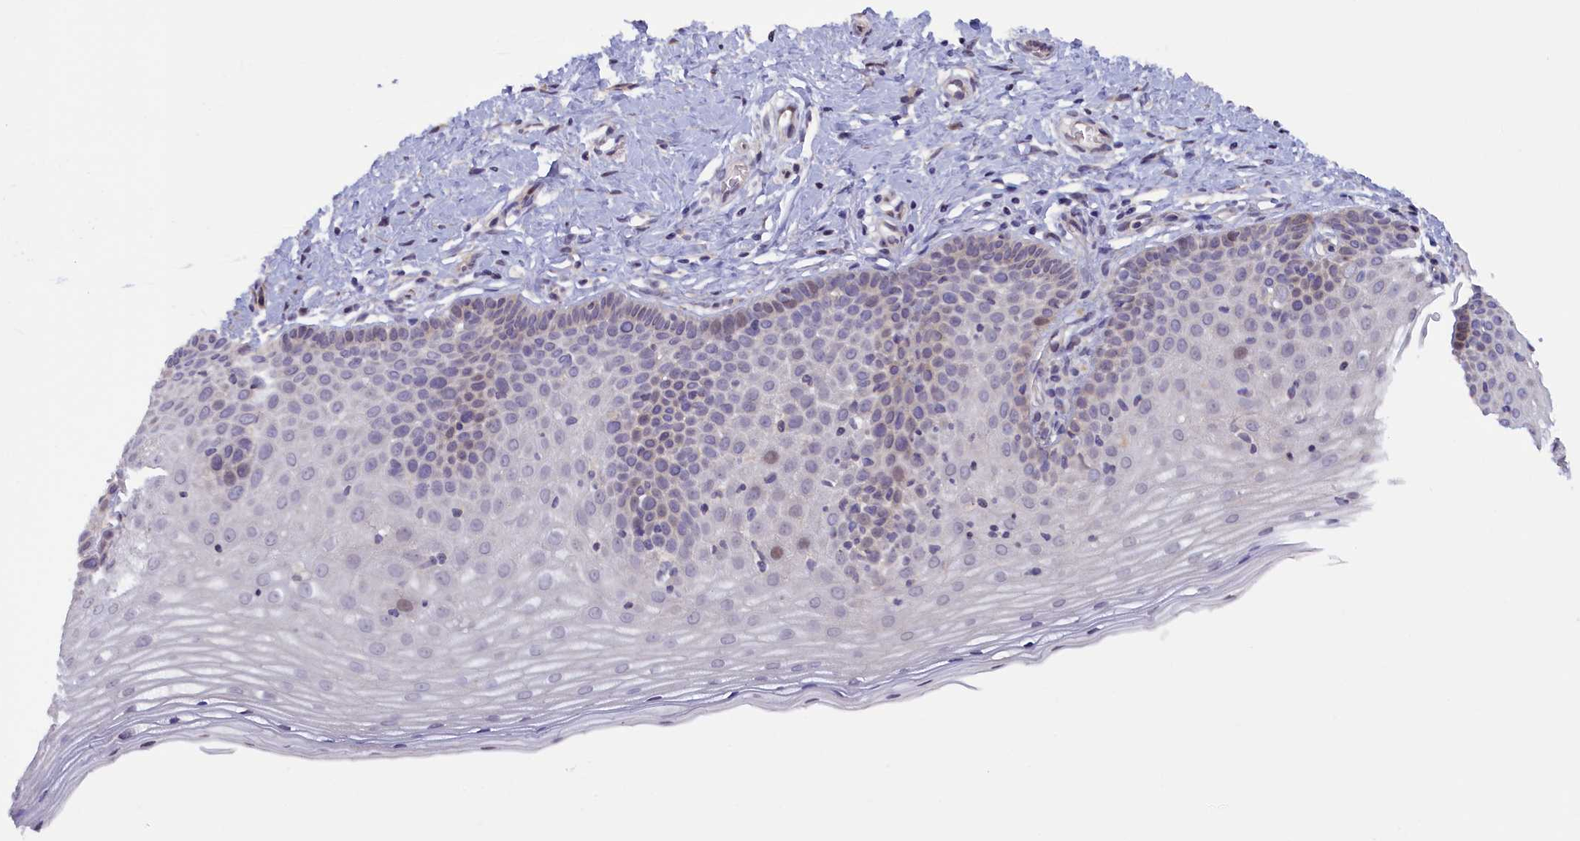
{"staining": {"intensity": "negative", "quantity": "none", "location": "none"}, "tissue": "cervix", "cell_type": "Glandular cells", "image_type": "normal", "snomed": [{"axis": "morphology", "description": "Normal tissue, NOS"}, {"axis": "topography", "description": "Cervix"}], "caption": "IHC histopathology image of benign human cervix stained for a protein (brown), which reveals no positivity in glandular cells. (DAB (3,3'-diaminobenzidine) IHC, high magnification).", "gene": "HYKK", "patient": {"sex": "female", "age": 36}}